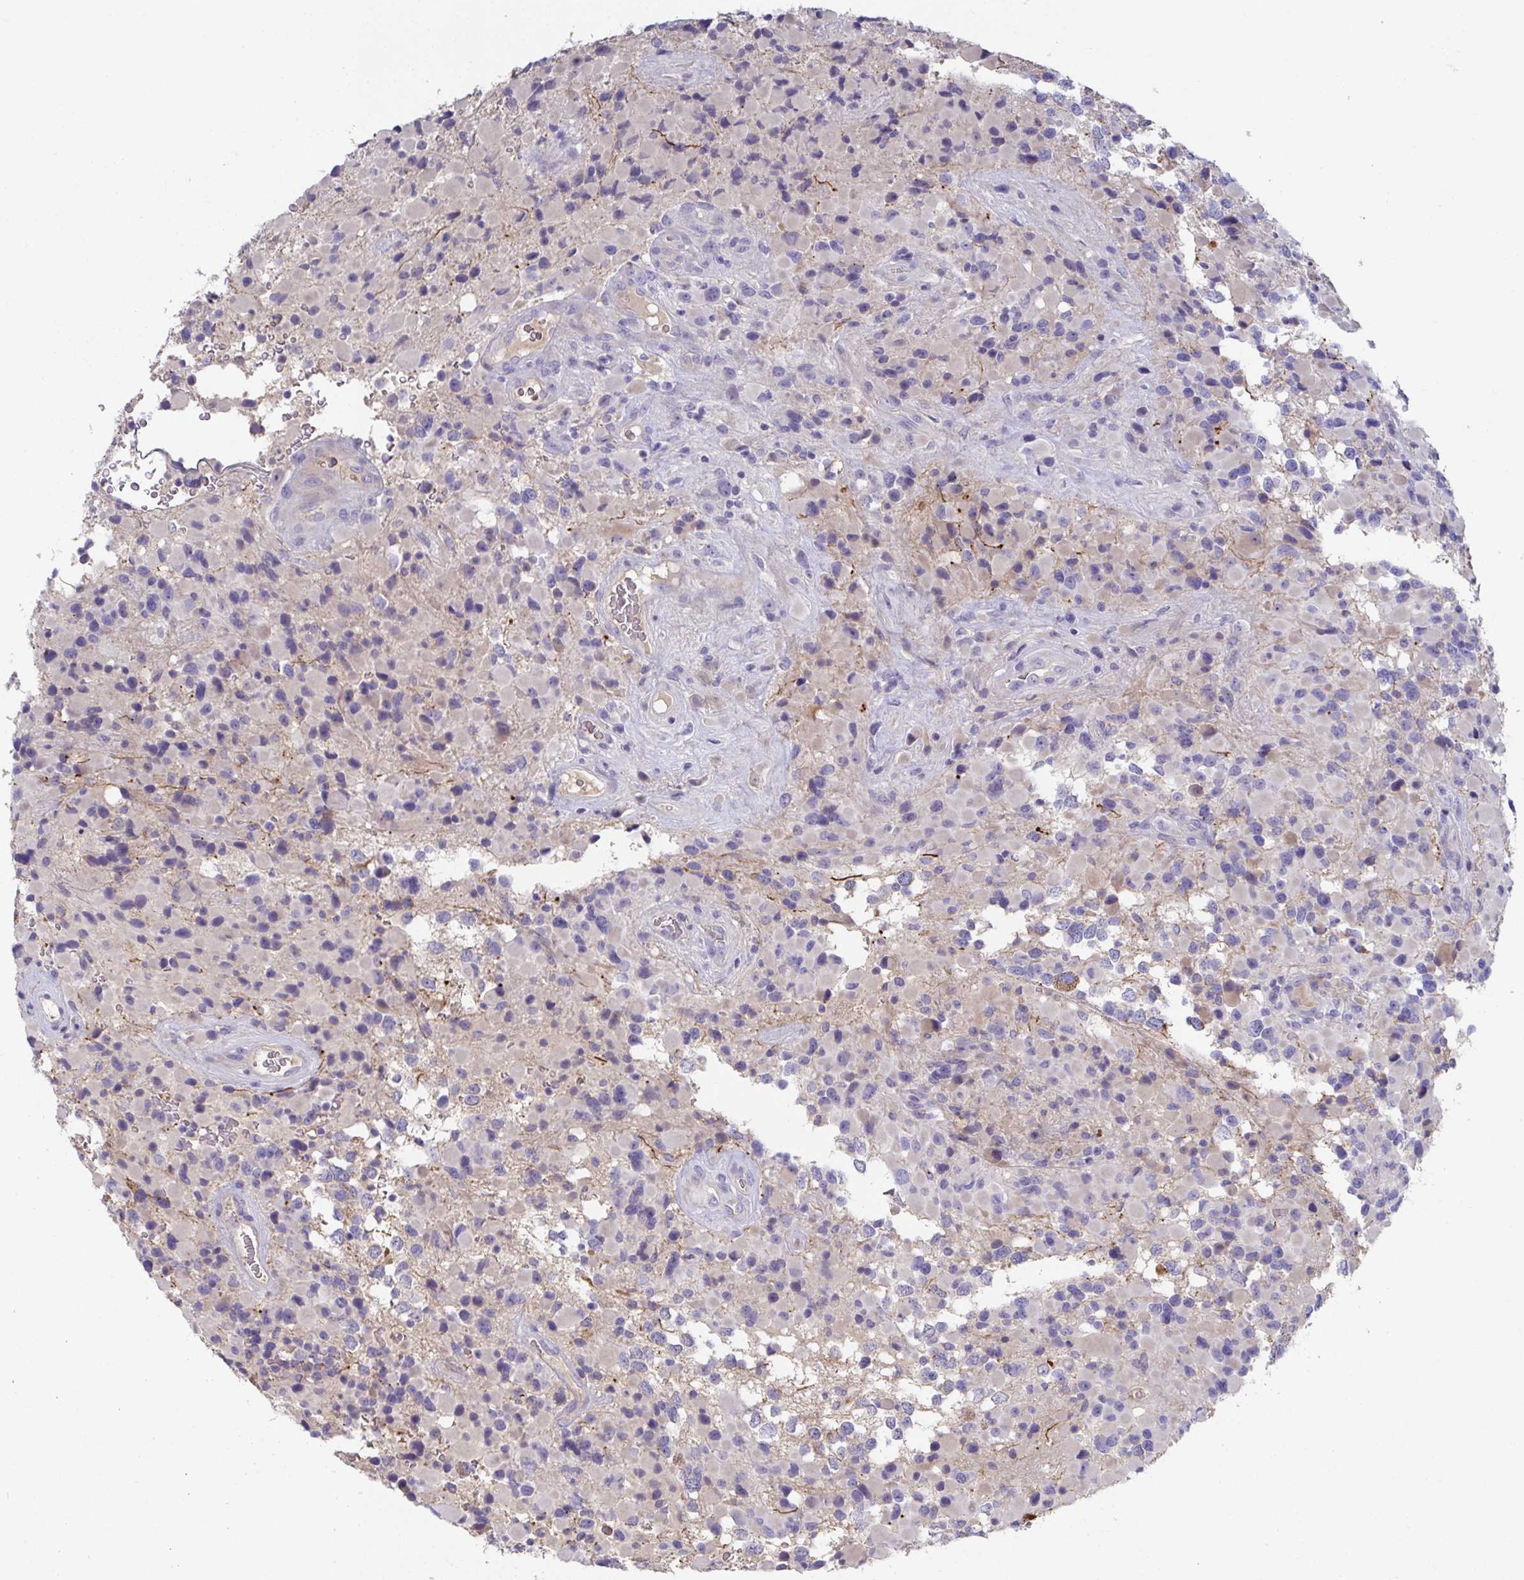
{"staining": {"intensity": "negative", "quantity": "none", "location": "none"}, "tissue": "glioma", "cell_type": "Tumor cells", "image_type": "cancer", "snomed": [{"axis": "morphology", "description": "Glioma, malignant, High grade"}, {"axis": "topography", "description": "Brain"}], "caption": "IHC photomicrograph of glioma stained for a protein (brown), which demonstrates no staining in tumor cells. The staining is performed using DAB (3,3'-diaminobenzidine) brown chromogen with nuclei counter-stained in using hematoxylin.", "gene": "ANO5", "patient": {"sex": "female", "age": 40}}